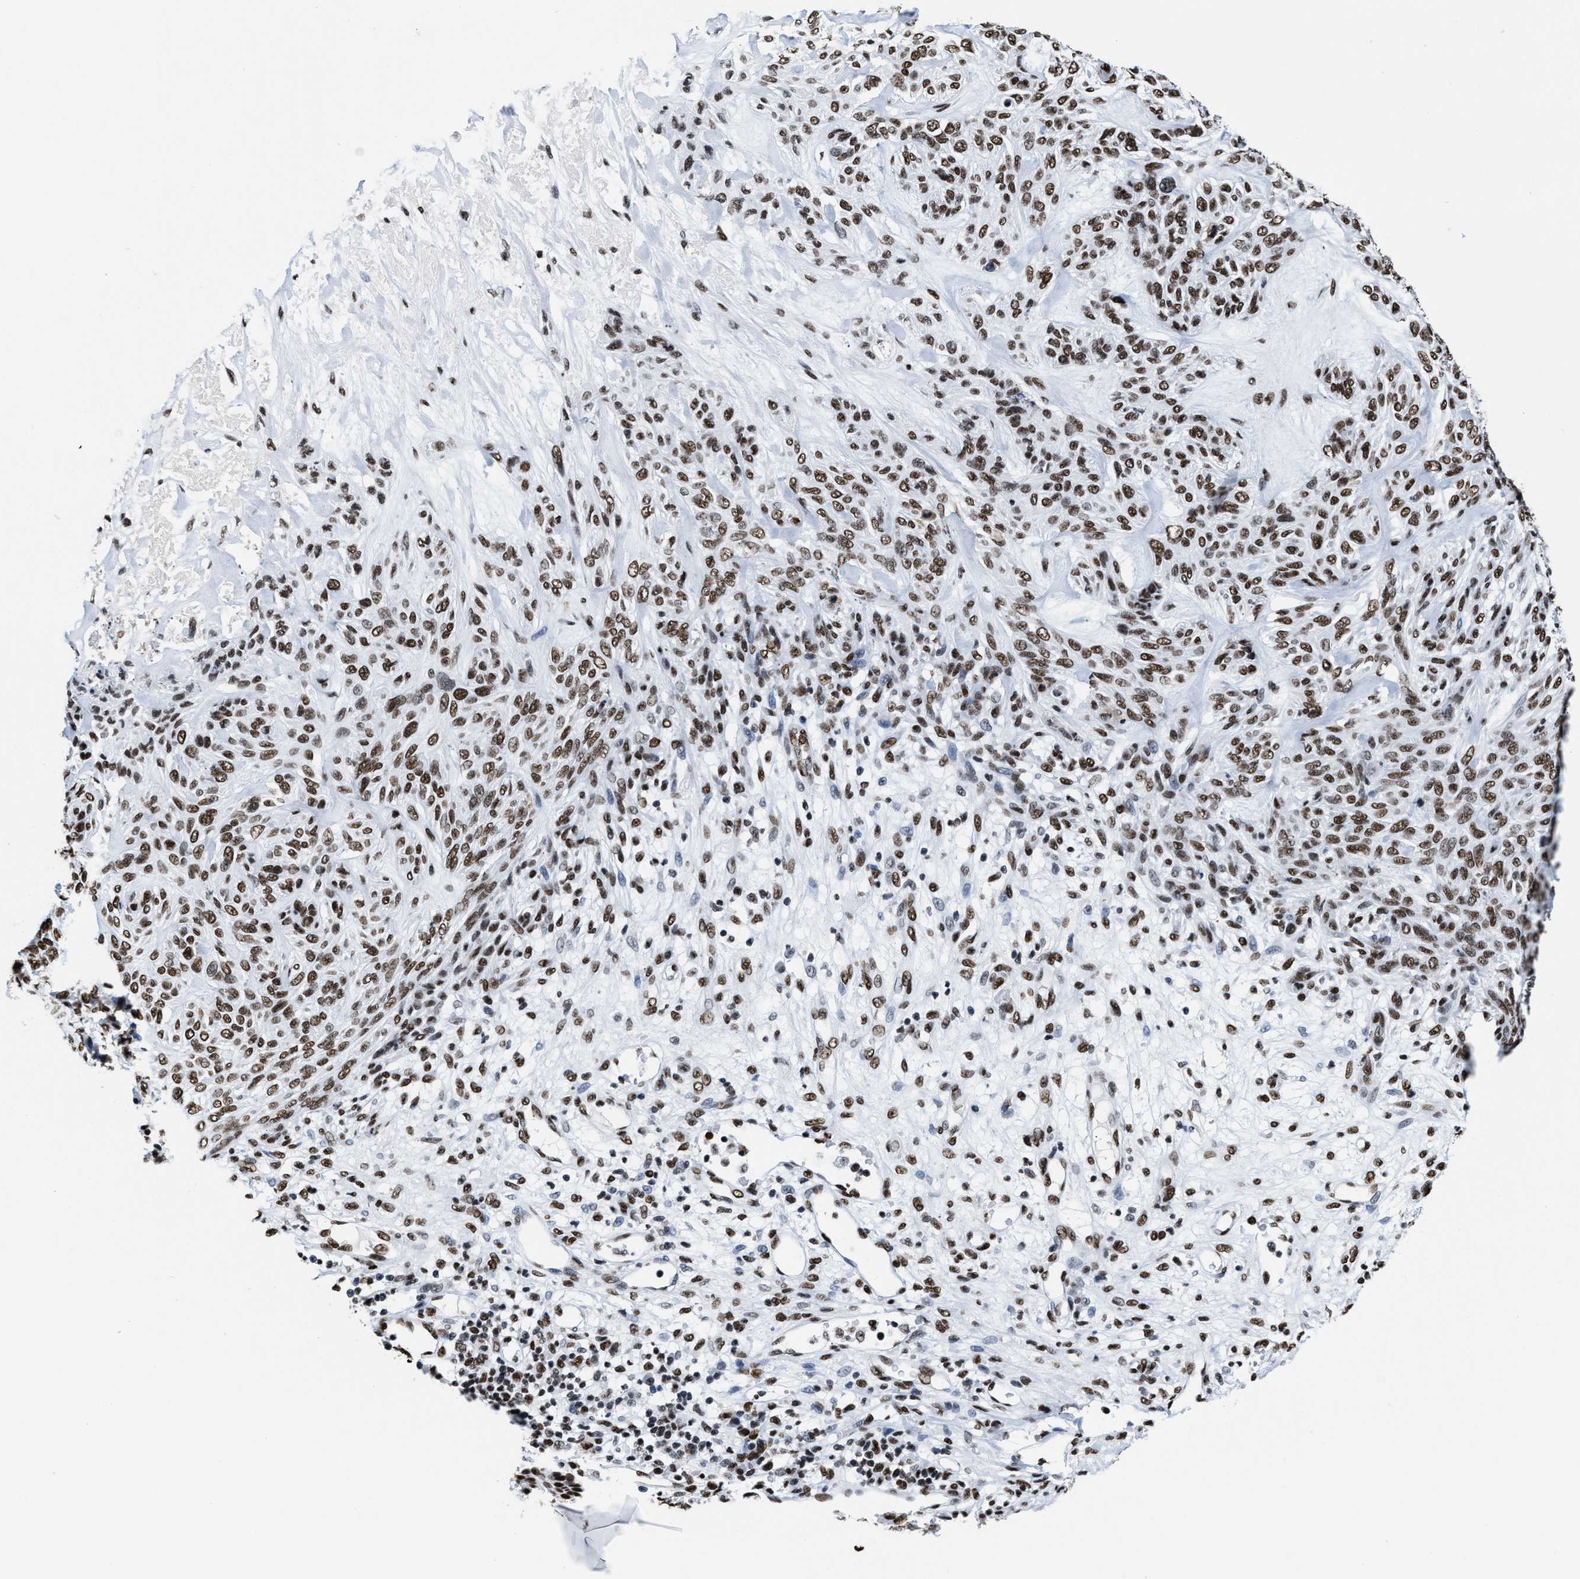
{"staining": {"intensity": "moderate", "quantity": ">75%", "location": "nuclear"}, "tissue": "skin cancer", "cell_type": "Tumor cells", "image_type": "cancer", "snomed": [{"axis": "morphology", "description": "Basal cell carcinoma"}, {"axis": "topography", "description": "Skin"}], "caption": "Tumor cells show medium levels of moderate nuclear staining in approximately >75% of cells in skin basal cell carcinoma. (DAB IHC with brightfield microscopy, high magnification).", "gene": "SMARCC2", "patient": {"sex": "male", "age": 55}}